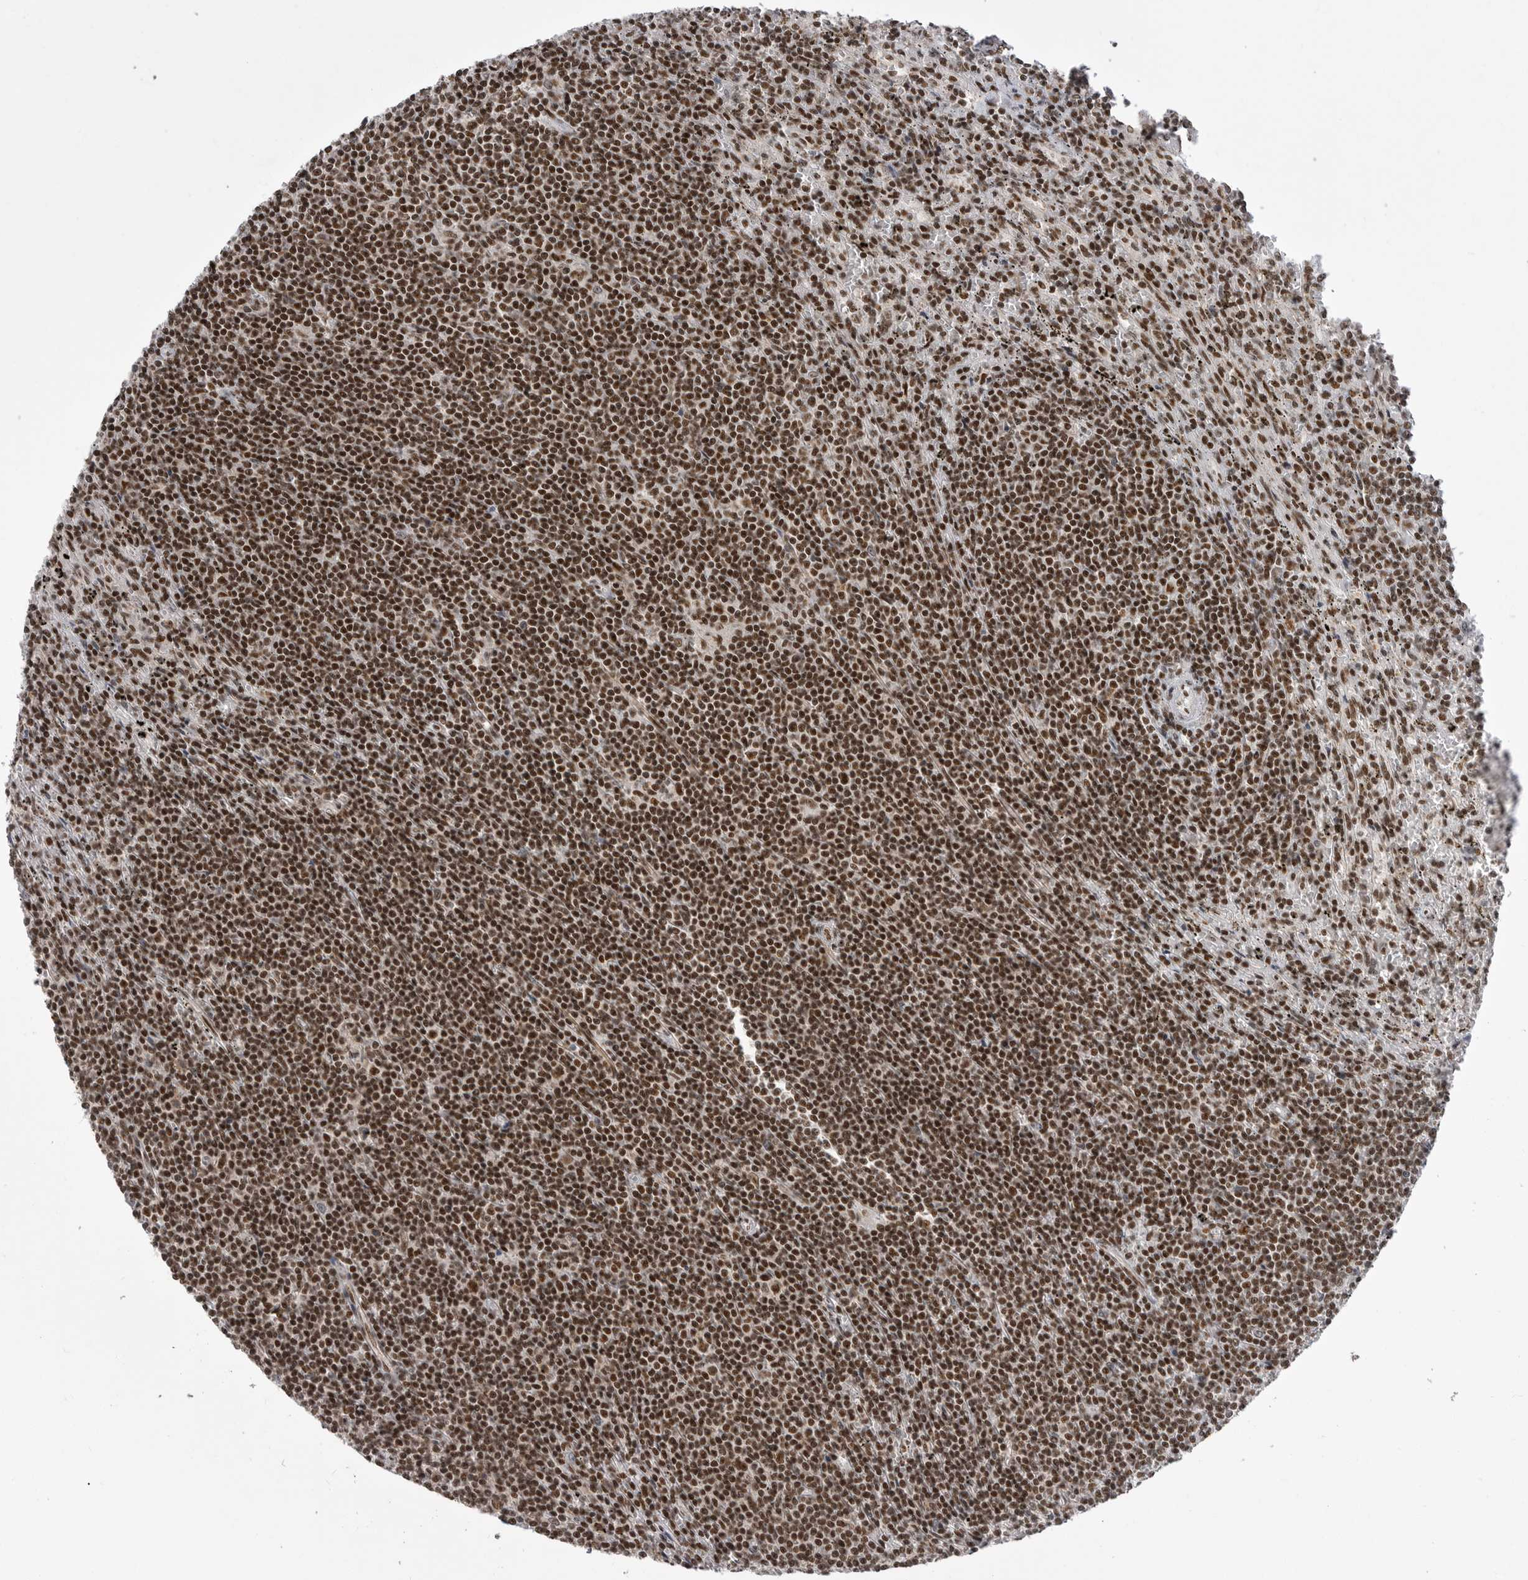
{"staining": {"intensity": "strong", "quantity": ">75%", "location": "nuclear"}, "tissue": "lymphoma", "cell_type": "Tumor cells", "image_type": "cancer", "snomed": [{"axis": "morphology", "description": "Malignant lymphoma, non-Hodgkin's type, Low grade"}, {"axis": "topography", "description": "Spleen"}], "caption": "This photomicrograph exhibits immunohistochemistry staining of human lymphoma, with high strong nuclear expression in about >75% of tumor cells.", "gene": "PPP1R8", "patient": {"sex": "male", "age": 76}}